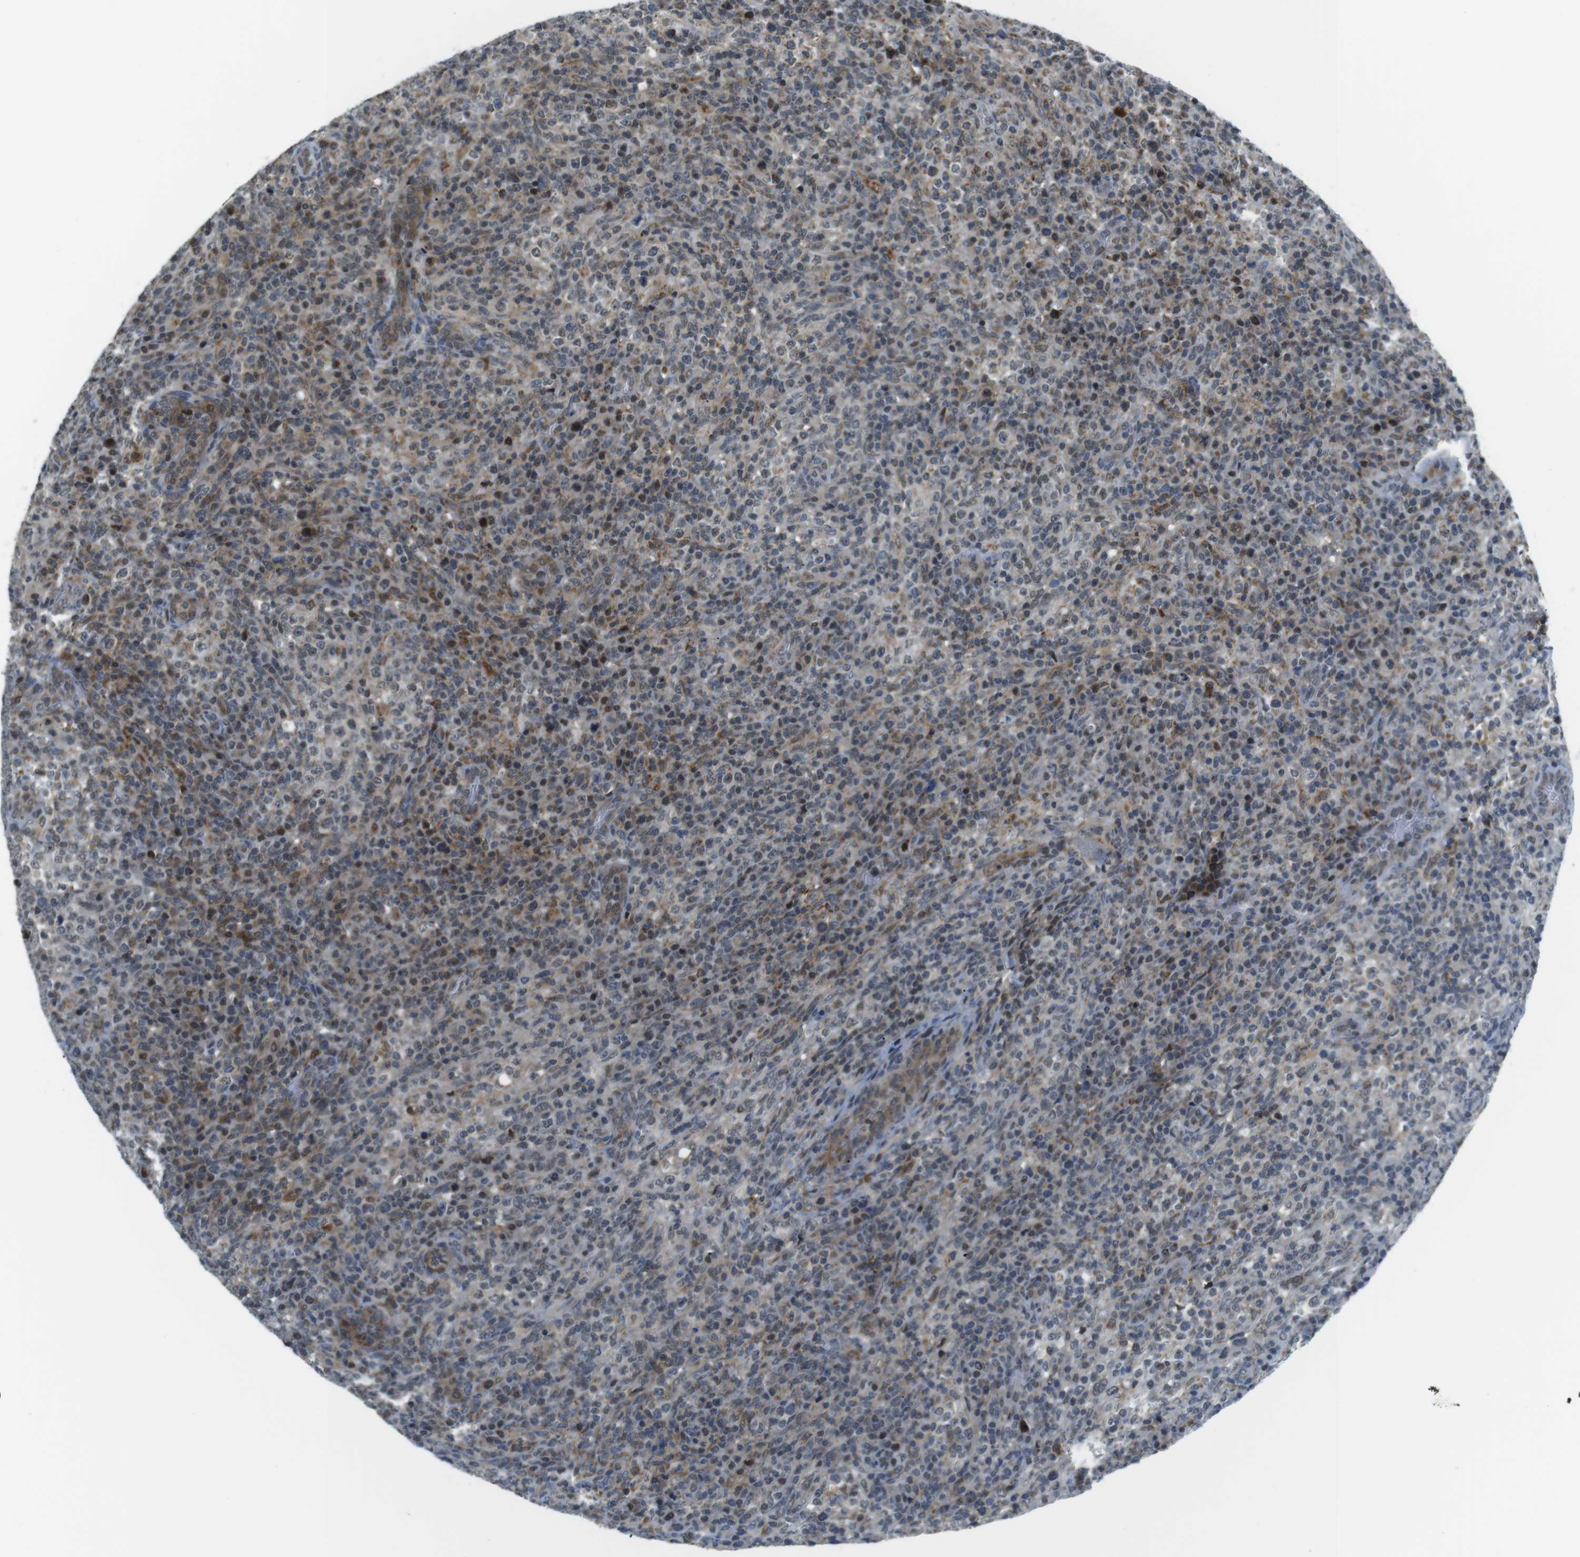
{"staining": {"intensity": "weak", "quantity": "25%-75%", "location": "cytoplasmic/membranous"}, "tissue": "lymphoma", "cell_type": "Tumor cells", "image_type": "cancer", "snomed": [{"axis": "morphology", "description": "Malignant lymphoma, non-Hodgkin's type, High grade"}, {"axis": "topography", "description": "Lymph node"}], "caption": "Immunohistochemical staining of high-grade malignant lymphoma, non-Hodgkin's type demonstrates low levels of weak cytoplasmic/membranous protein expression in about 25%-75% of tumor cells.", "gene": "USP7", "patient": {"sex": "female", "age": 76}}